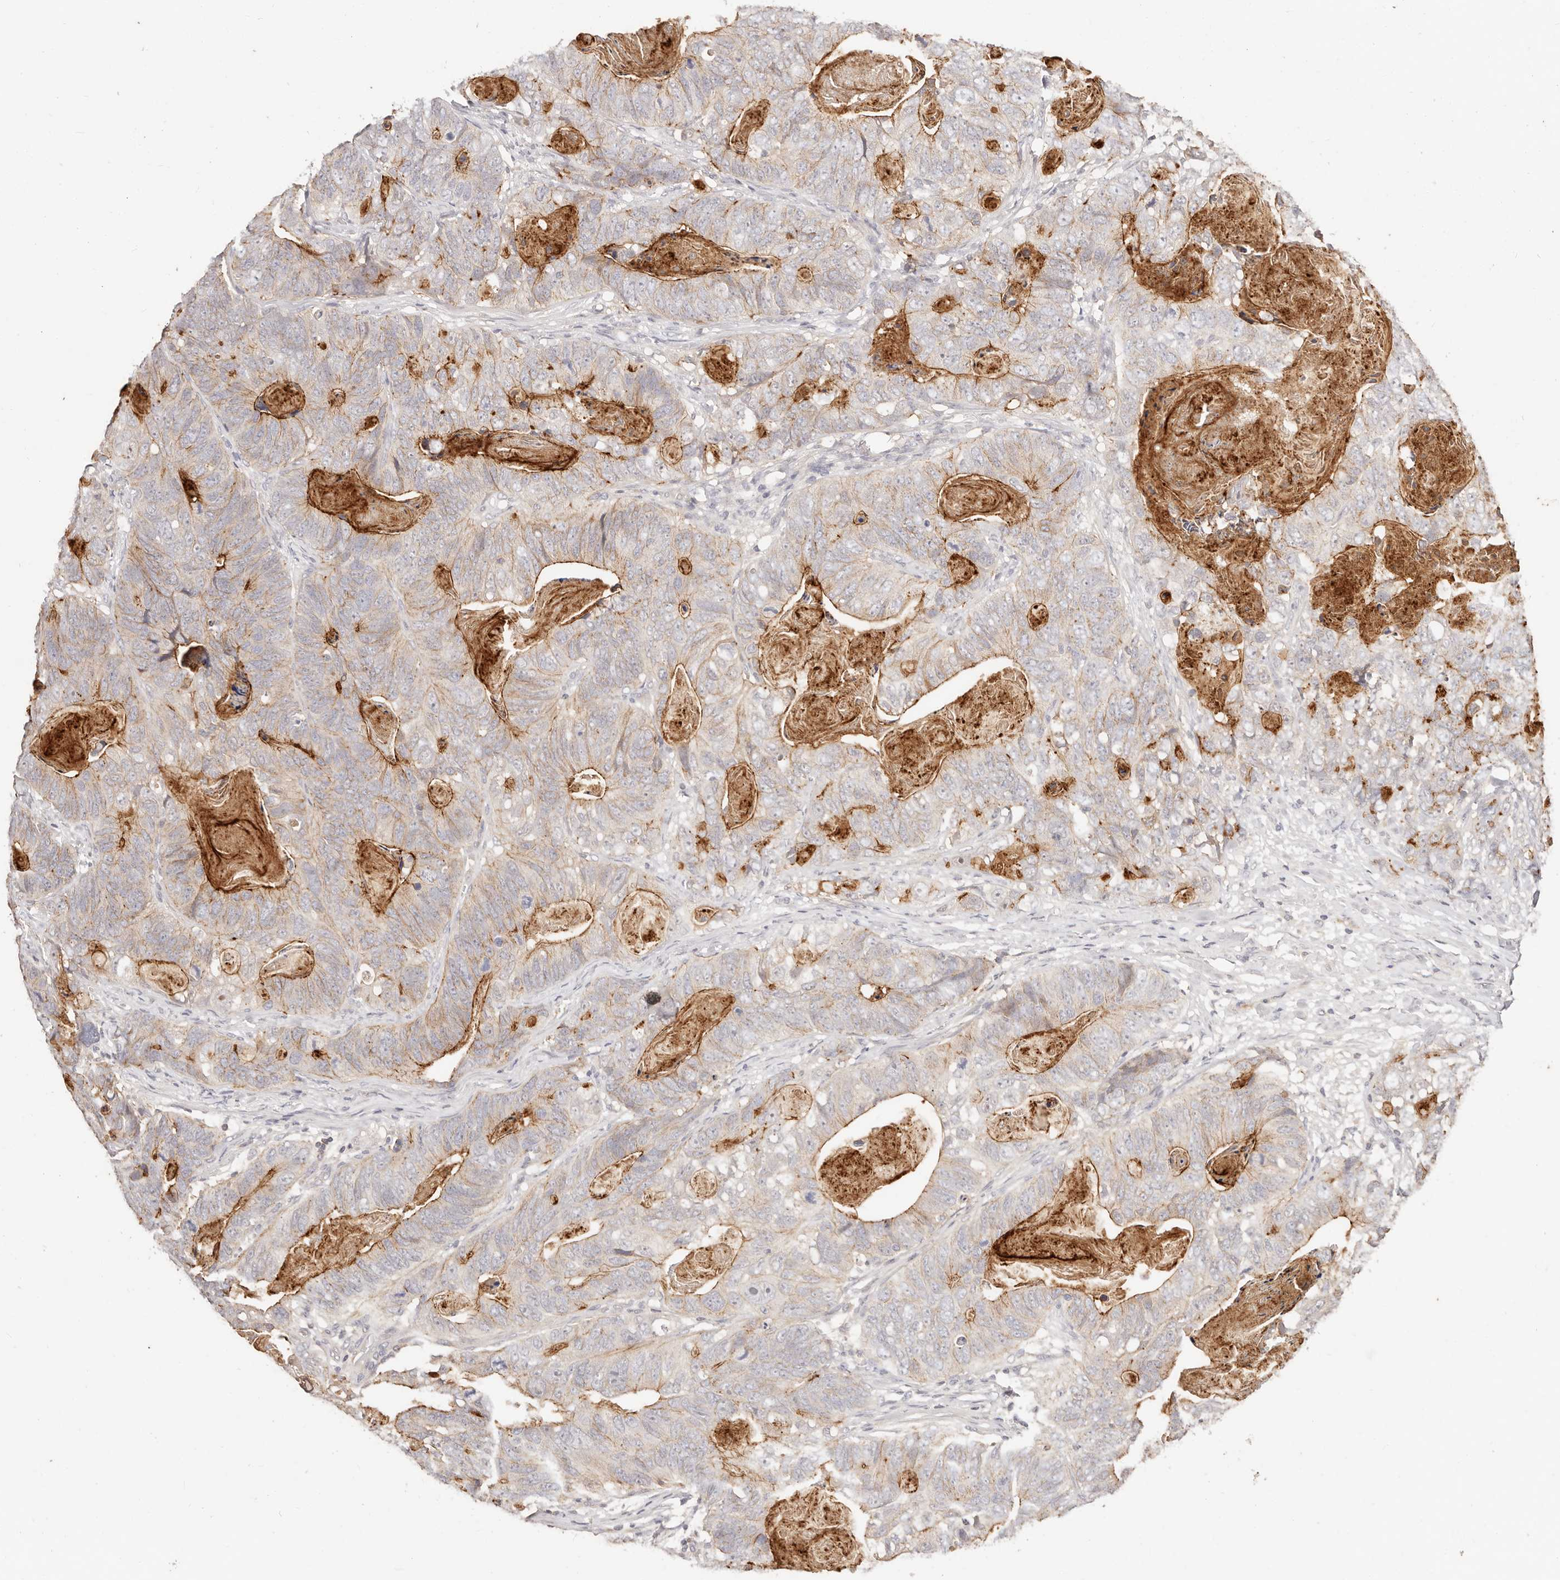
{"staining": {"intensity": "moderate", "quantity": "<25%", "location": "cytoplasmic/membranous"}, "tissue": "stomach cancer", "cell_type": "Tumor cells", "image_type": "cancer", "snomed": [{"axis": "morphology", "description": "Normal tissue, NOS"}, {"axis": "morphology", "description": "Adenocarcinoma, NOS"}, {"axis": "topography", "description": "Stomach"}], "caption": "Protein expression analysis of stomach cancer (adenocarcinoma) reveals moderate cytoplasmic/membranous positivity in approximately <25% of tumor cells.", "gene": "CXADR", "patient": {"sex": "female", "age": 89}}